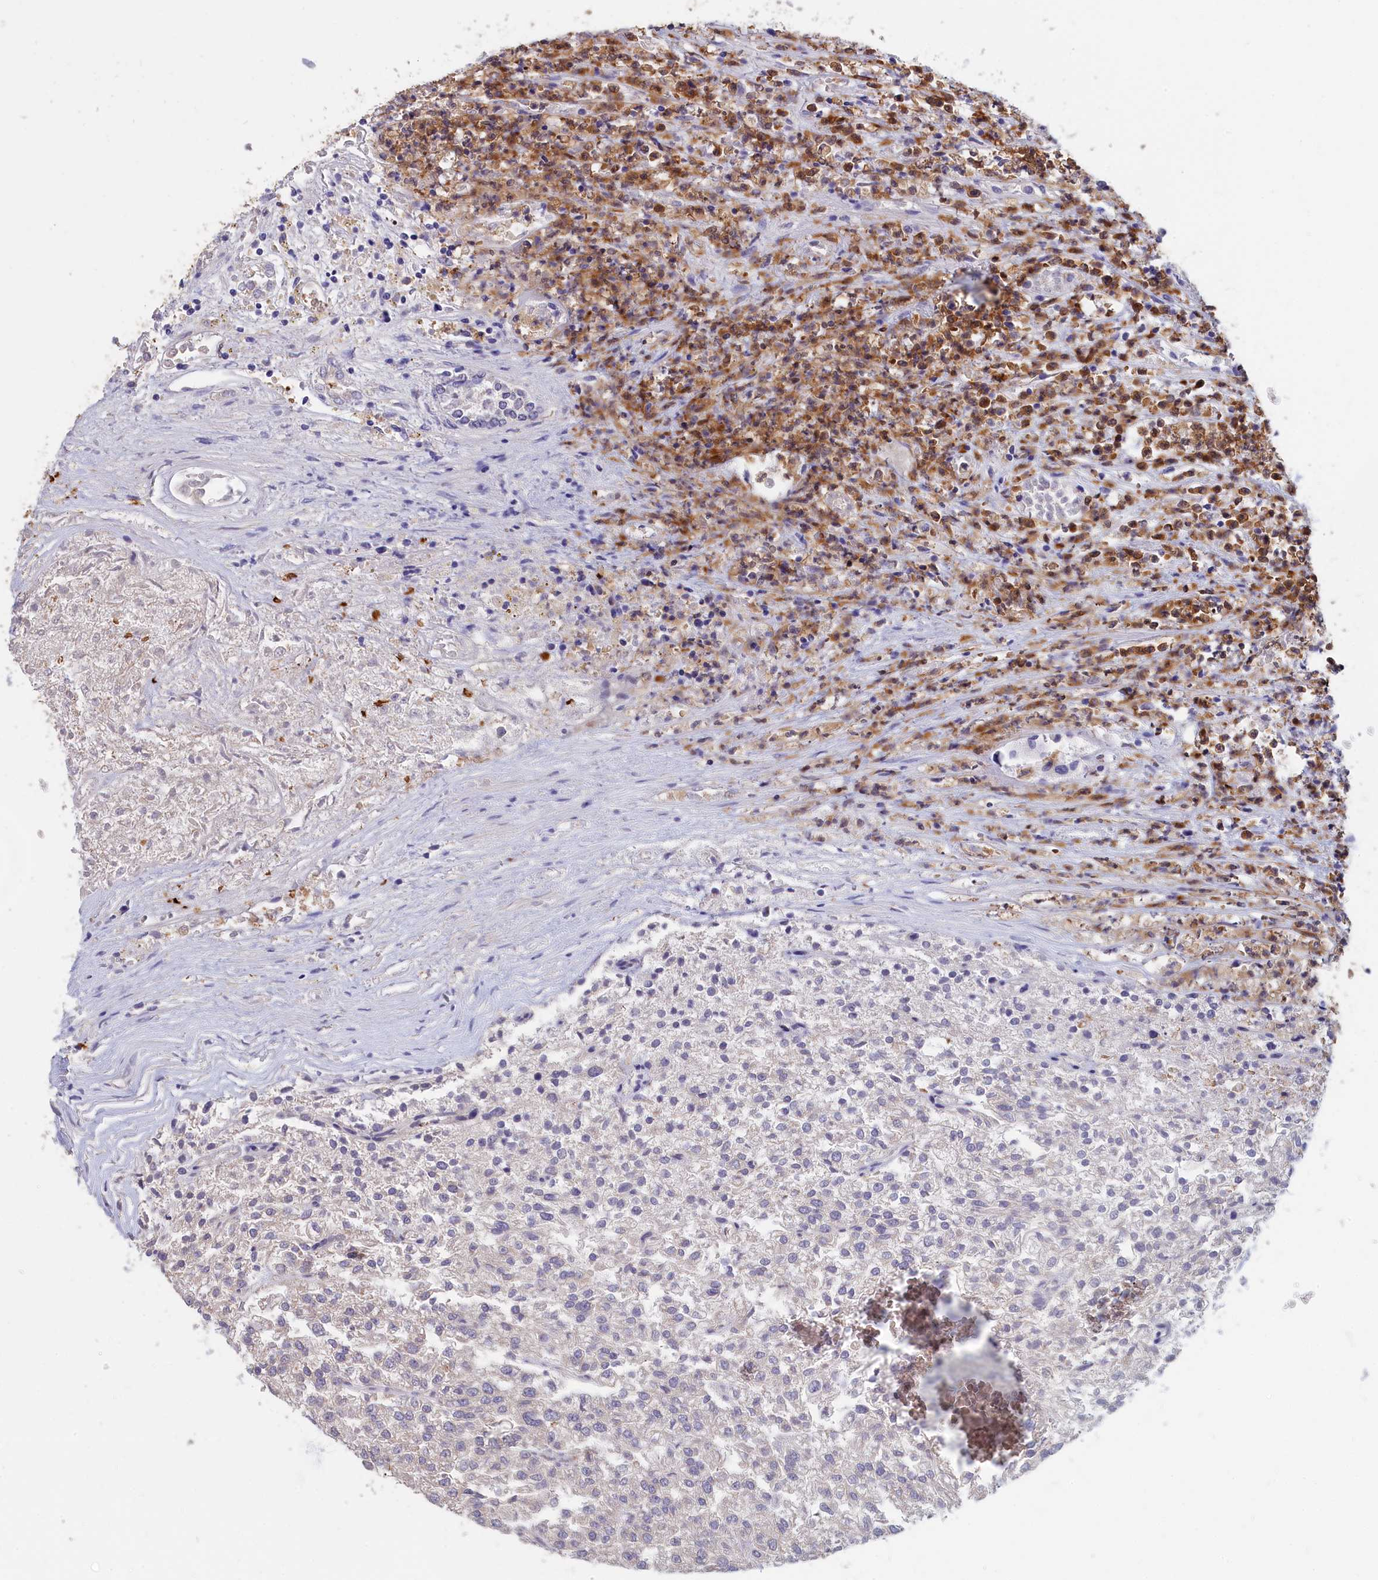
{"staining": {"intensity": "negative", "quantity": "none", "location": "none"}, "tissue": "renal cancer", "cell_type": "Tumor cells", "image_type": "cancer", "snomed": [{"axis": "morphology", "description": "Adenocarcinoma, NOS"}, {"axis": "topography", "description": "Kidney"}], "caption": "Tumor cells are negative for protein expression in human renal adenocarcinoma.", "gene": "EPB41L4B", "patient": {"sex": "female", "age": 54}}